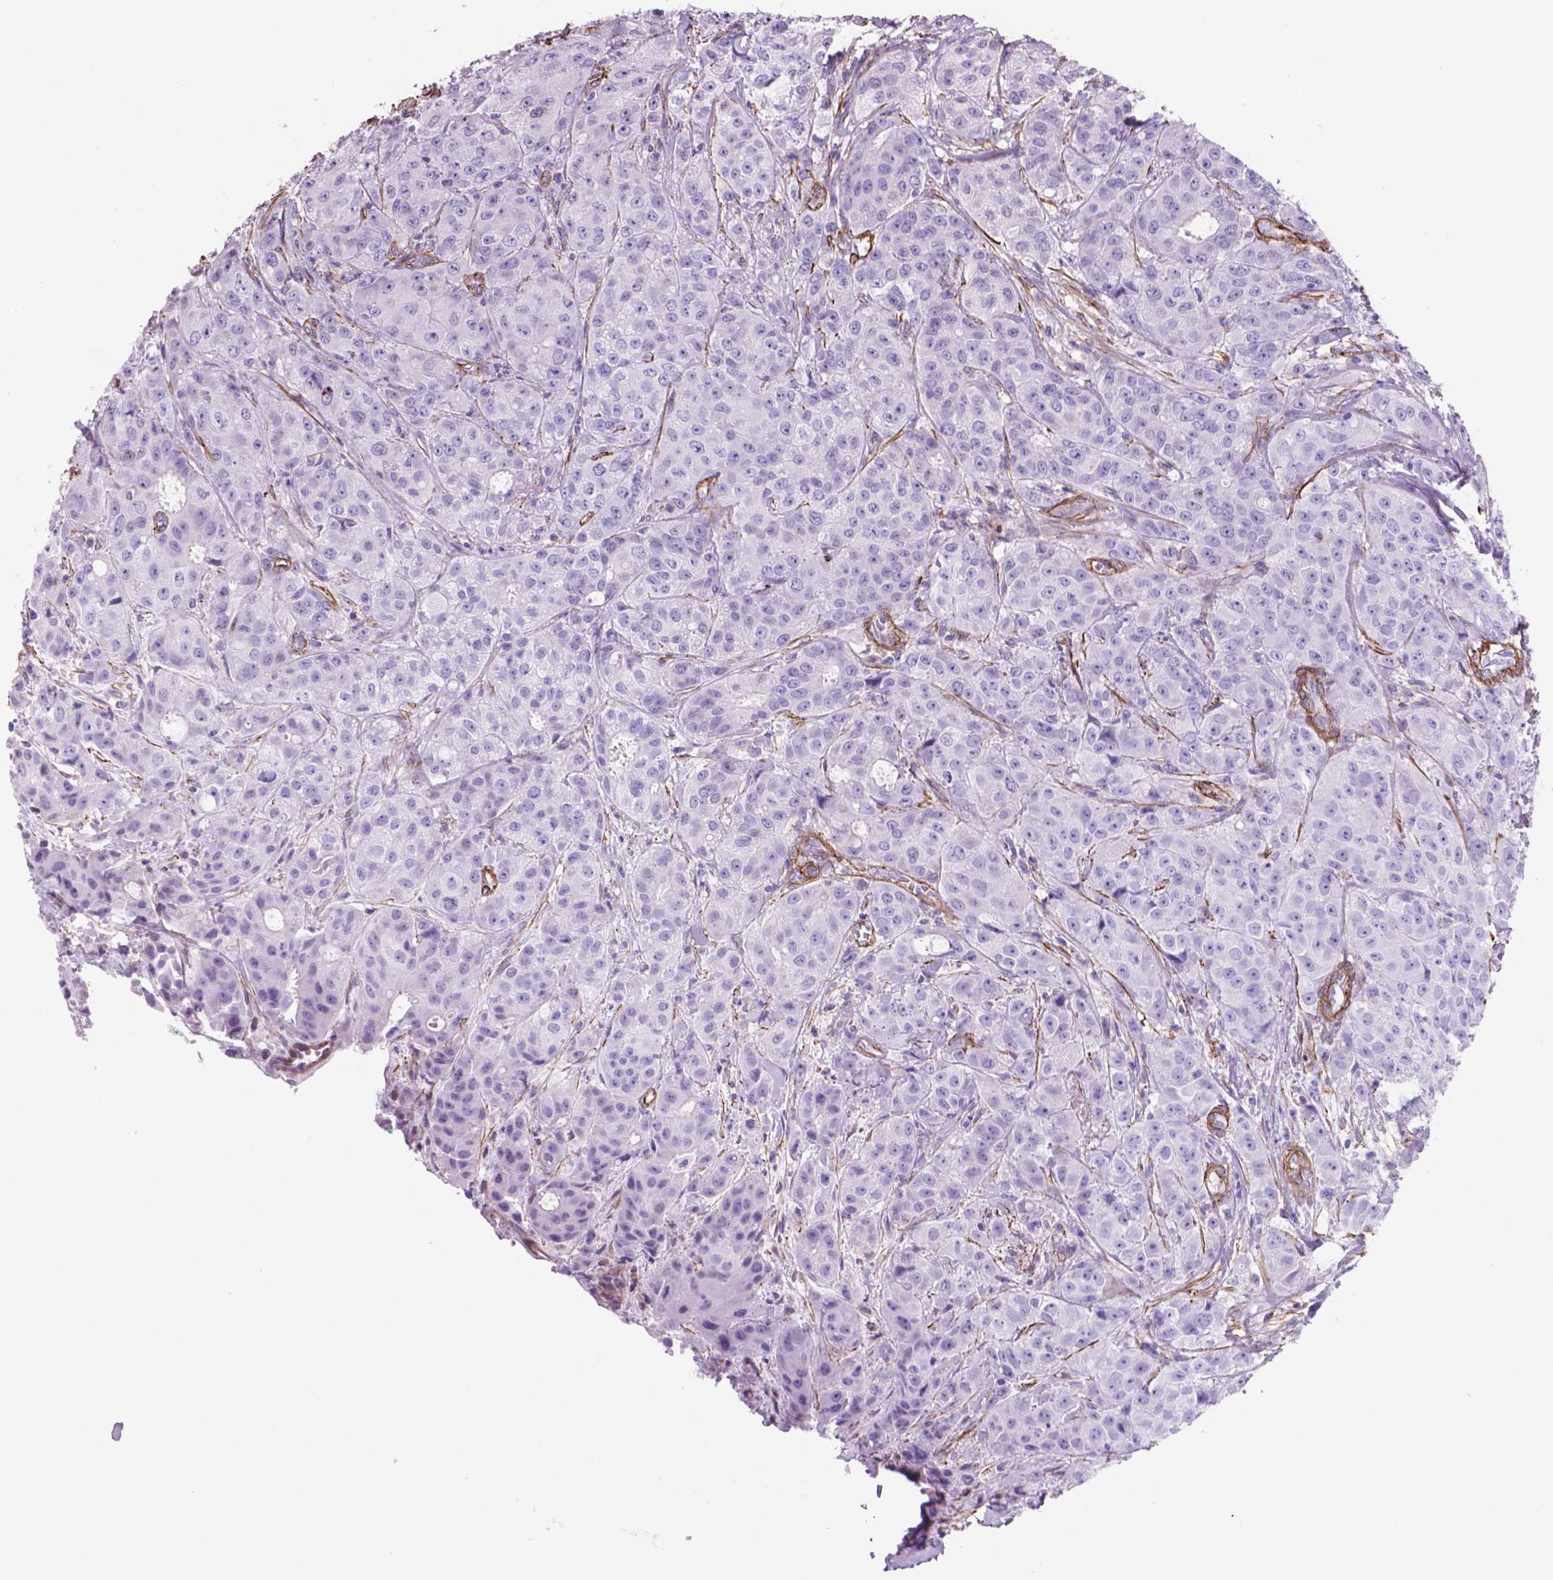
{"staining": {"intensity": "negative", "quantity": "none", "location": "none"}, "tissue": "breast cancer", "cell_type": "Tumor cells", "image_type": "cancer", "snomed": [{"axis": "morphology", "description": "Duct carcinoma"}, {"axis": "topography", "description": "Breast"}], "caption": "Micrograph shows no protein staining in tumor cells of breast cancer tissue. The staining was performed using DAB (3,3'-diaminobenzidine) to visualize the protein expression in brown, while the nuclei were stained in blue with hematoxylin (Magnification: 20x).", "gene": "TOR2A", "patient": {"sex": "female", "age": 43}}